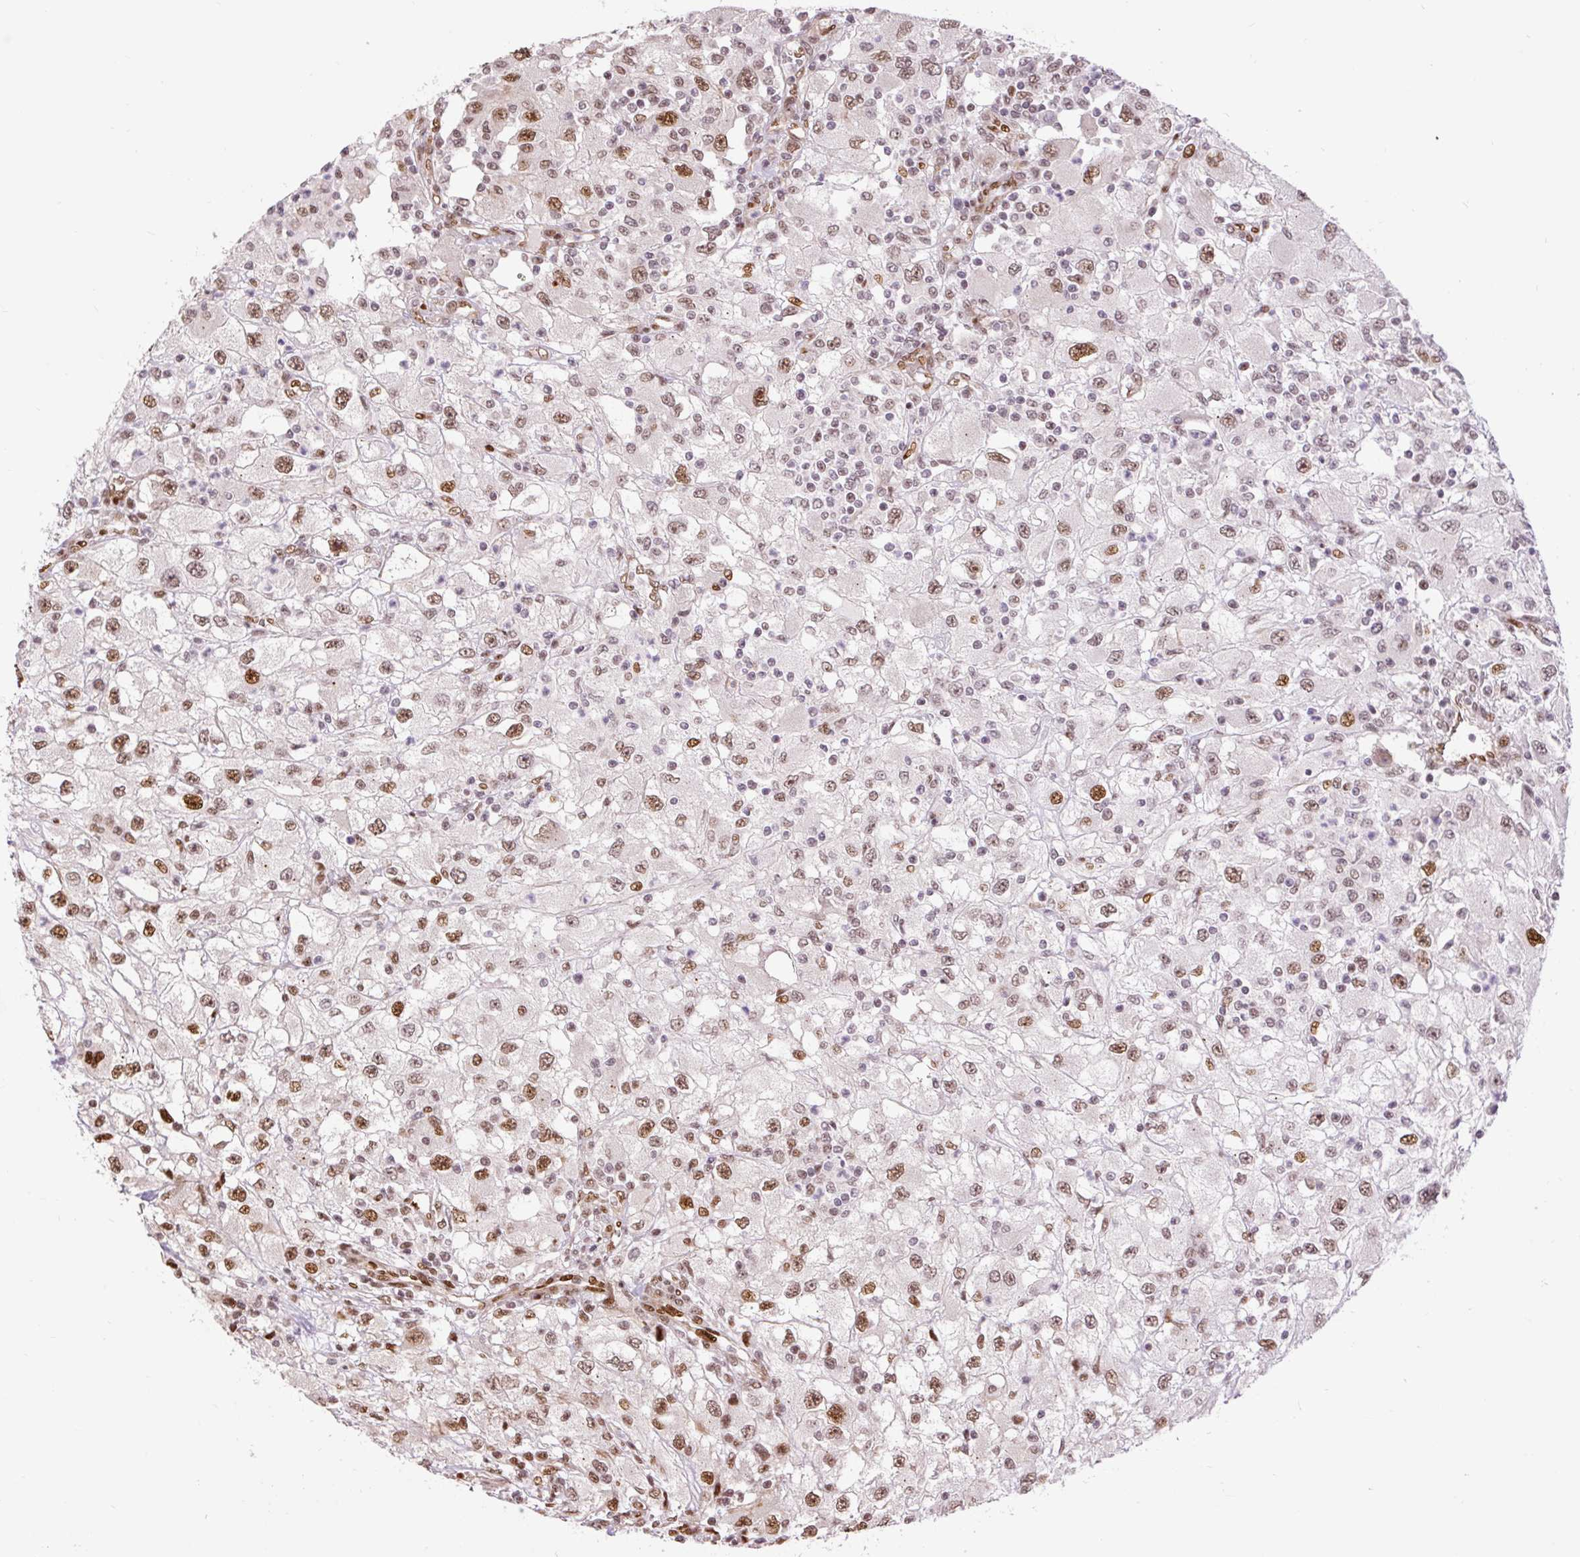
{"staining": {"intensity": "moderate", "quantity": ">75%", "location": "nuclear"}, "tissue": "renal cancer", "cell_type": "Tumor cells", "image_type": "cancer", "snomed": [{"axis": "morphology", "description": "Adenocarcinoma, NOS"}, {"axis": "topography", "description": "Kidney"}], "caption": "This photomicrograph reveals renal cancer (adenocarcinoma) stained with immunohistochemistry (IHC) to label a protein in brown. The nuclear of tumor cells show moderate positivity for the protein. Nuclei are counter-stained blue.", "gene": "MECOM", "patient": {"sex": "female", "age": 67}}